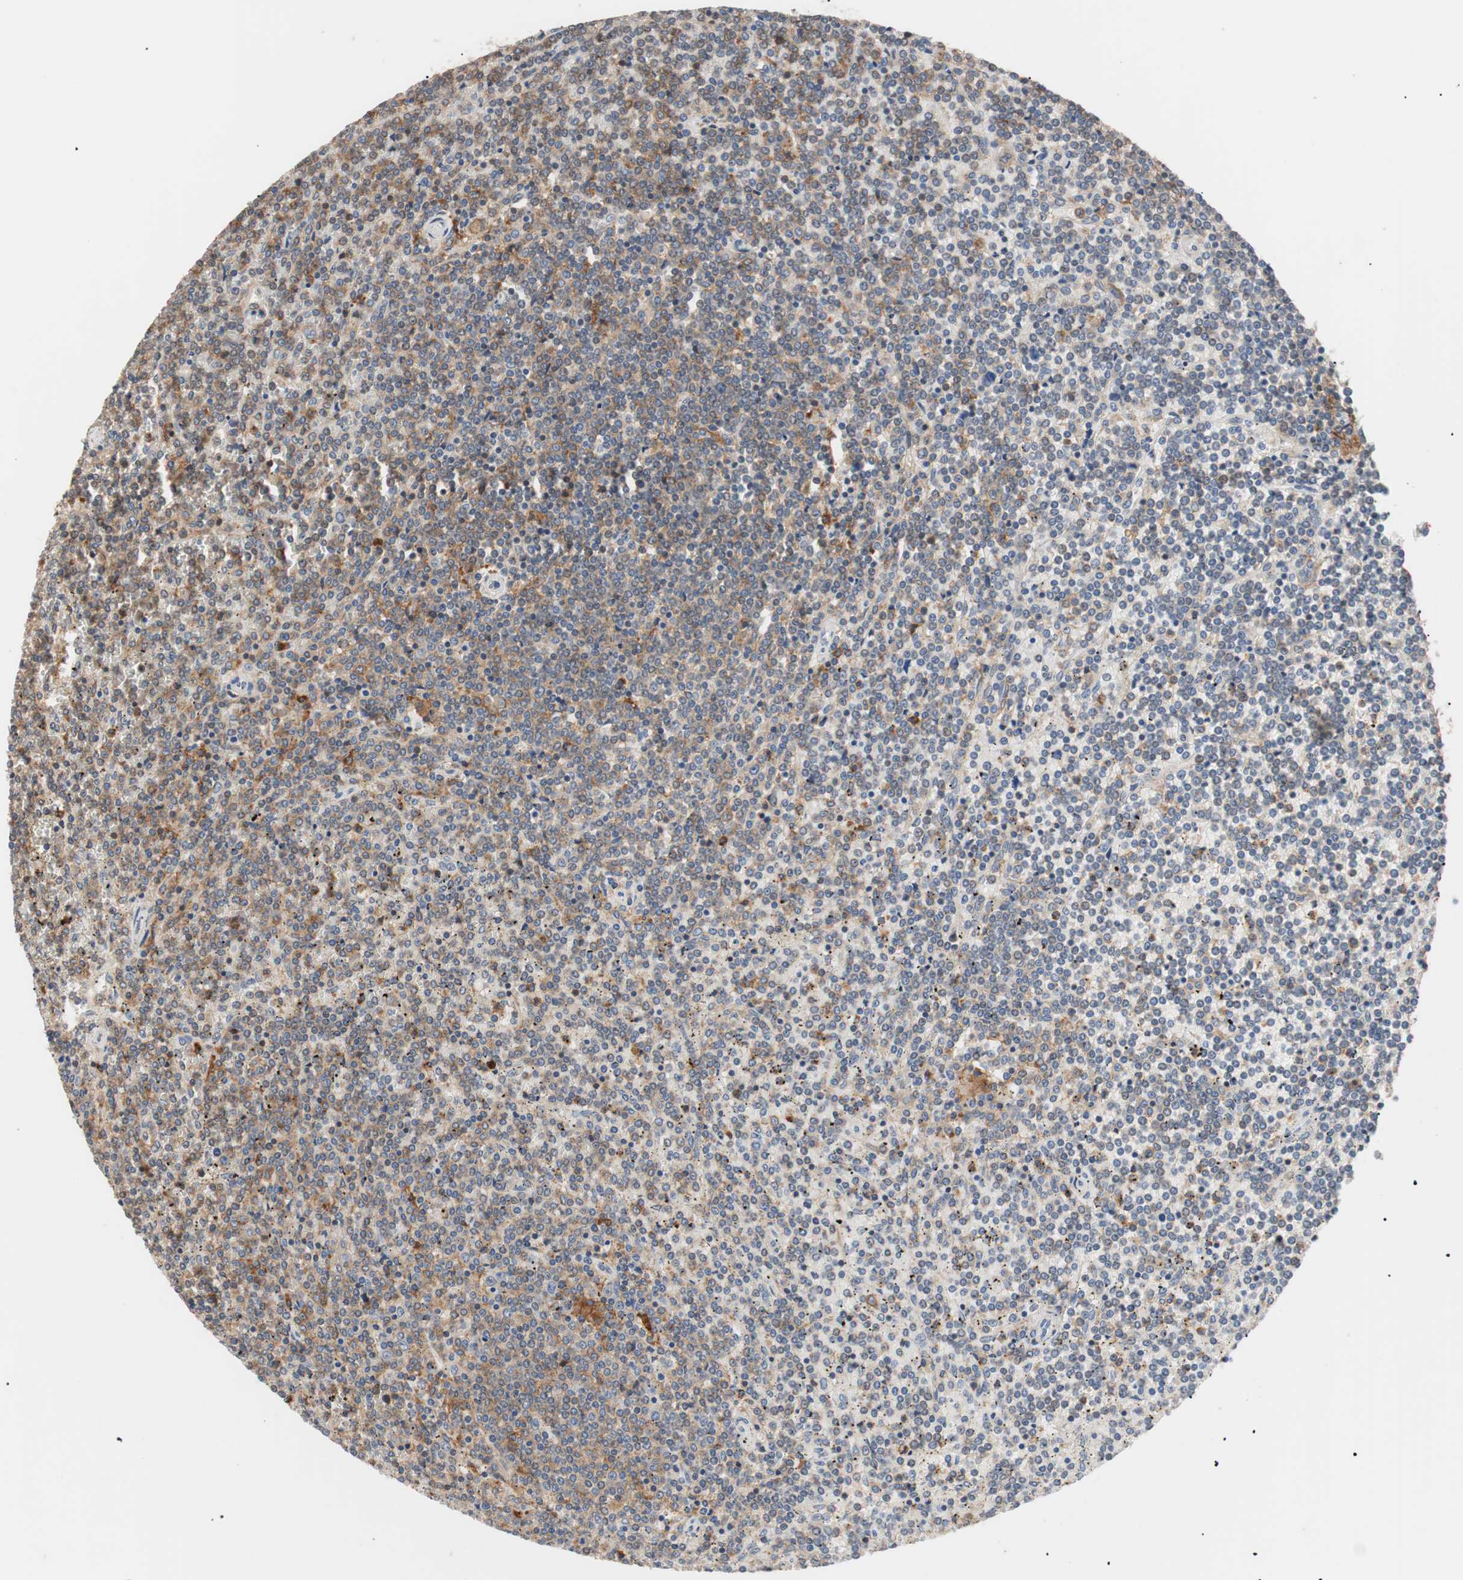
{"staining": {"intensity": "moderate", "quantity": "25%-75%", "location": "cytoplasmic/membranous"}, "tissue": "lymphoma", "cell_type": "Tumor cells", "image_type": "cancer", "snomed": [{"axis": "morphology", "description": "Malignant lymphoma, non-Hodgkin's type, Low grade"}, {"axis": "topography", "description": "Spleen"}], "caption": "Immunohistochemical staining of human lymphoma exhibits medium levels of moderate cytoplasmic/membranous staining in about 25%-75% of tumor cells.", "gene": "LITAF", "patient": {"sex": "female", "age": 19}}